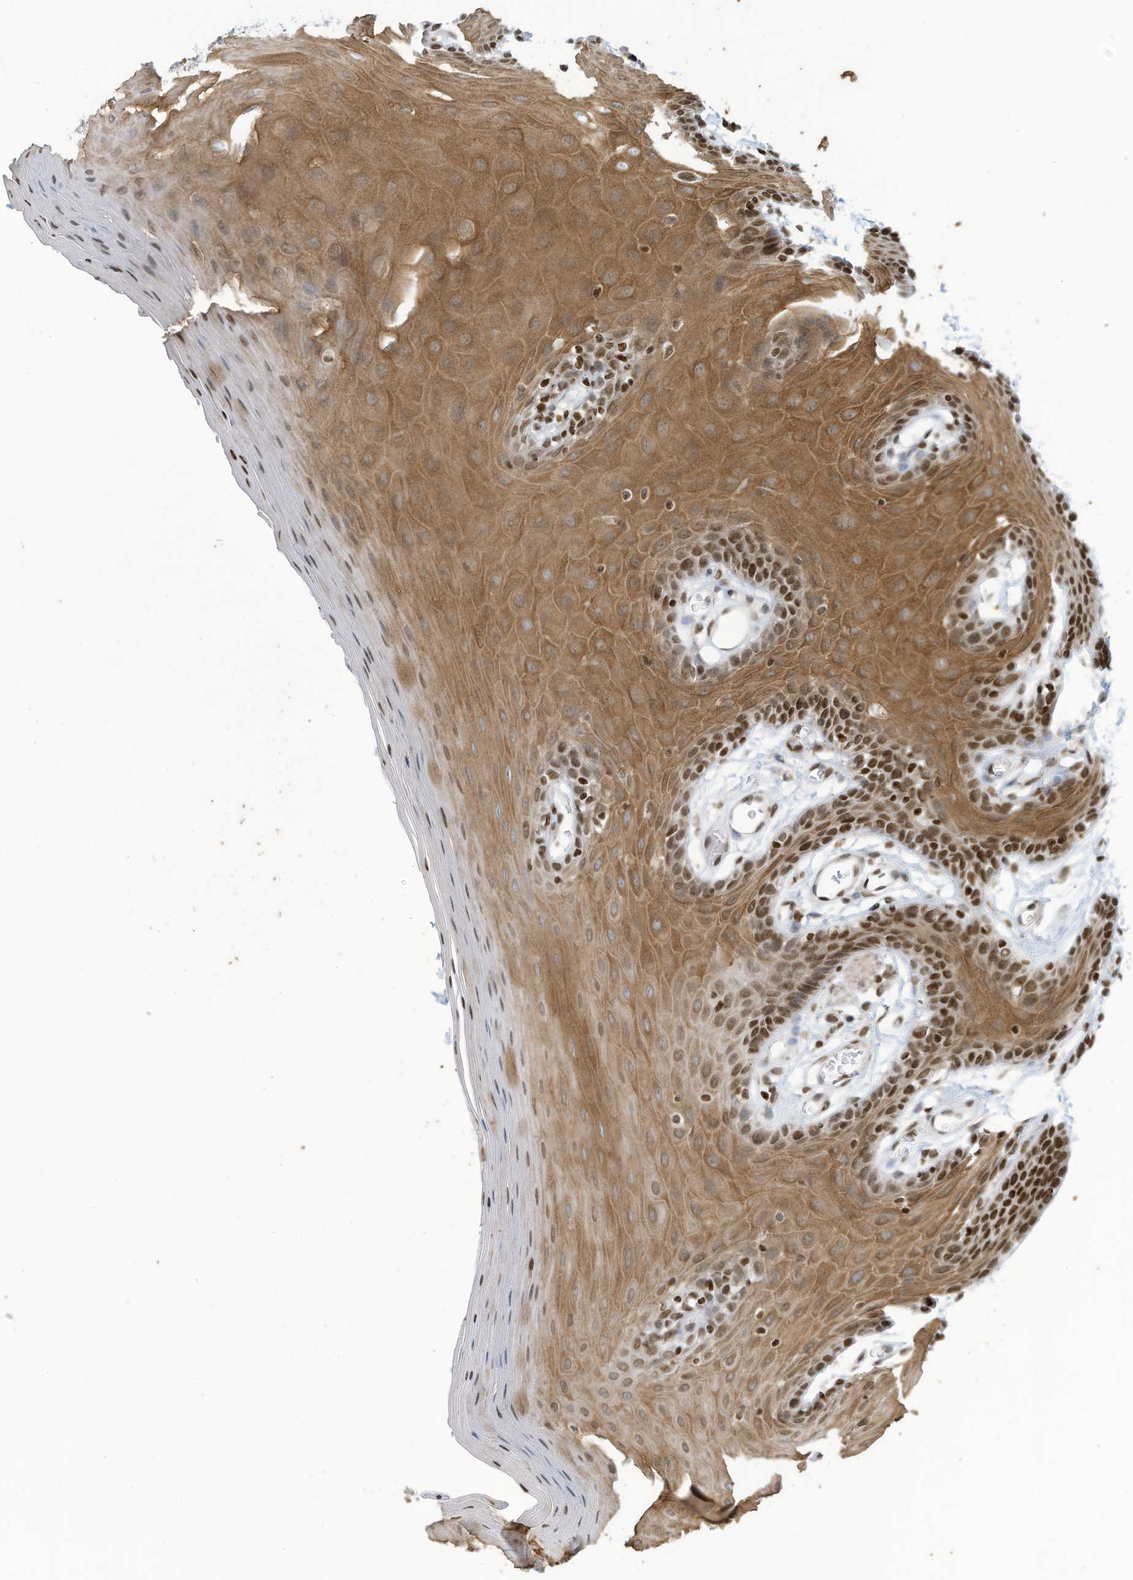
{"staining": {"intensity": "moderate", "quantity": ">75%", "location": "cytoplasmic/membranous,nuclear"}, "tissue": "oral mucosa", "cell_type": "Squamous epithelial cells", "image_type": "normal", "snomed": [{"axis": "morphology", "description": "Normal tissue, NOS"}, {"axis": "morphology", "description": "Squamous cell carcinoma, NOS"}, {"axis": "topography", "description": "Skeletal muscle"}, {"axis": "topography", "description": "Oral tissue"}, {"axis": "topography", "description": "Salivary gland"}, {"axis": "topography", "description": "Head-Neck"}], "caption": "Immunohistochemical staining of normal oral mucosa reveals >75% levels of moderate cytoplasmic/membranous,nuclear protein expression in about >75% of squamous epithelial cells.", "gene": "ADI1", "patient": {"sex": "male", "age": 54}}